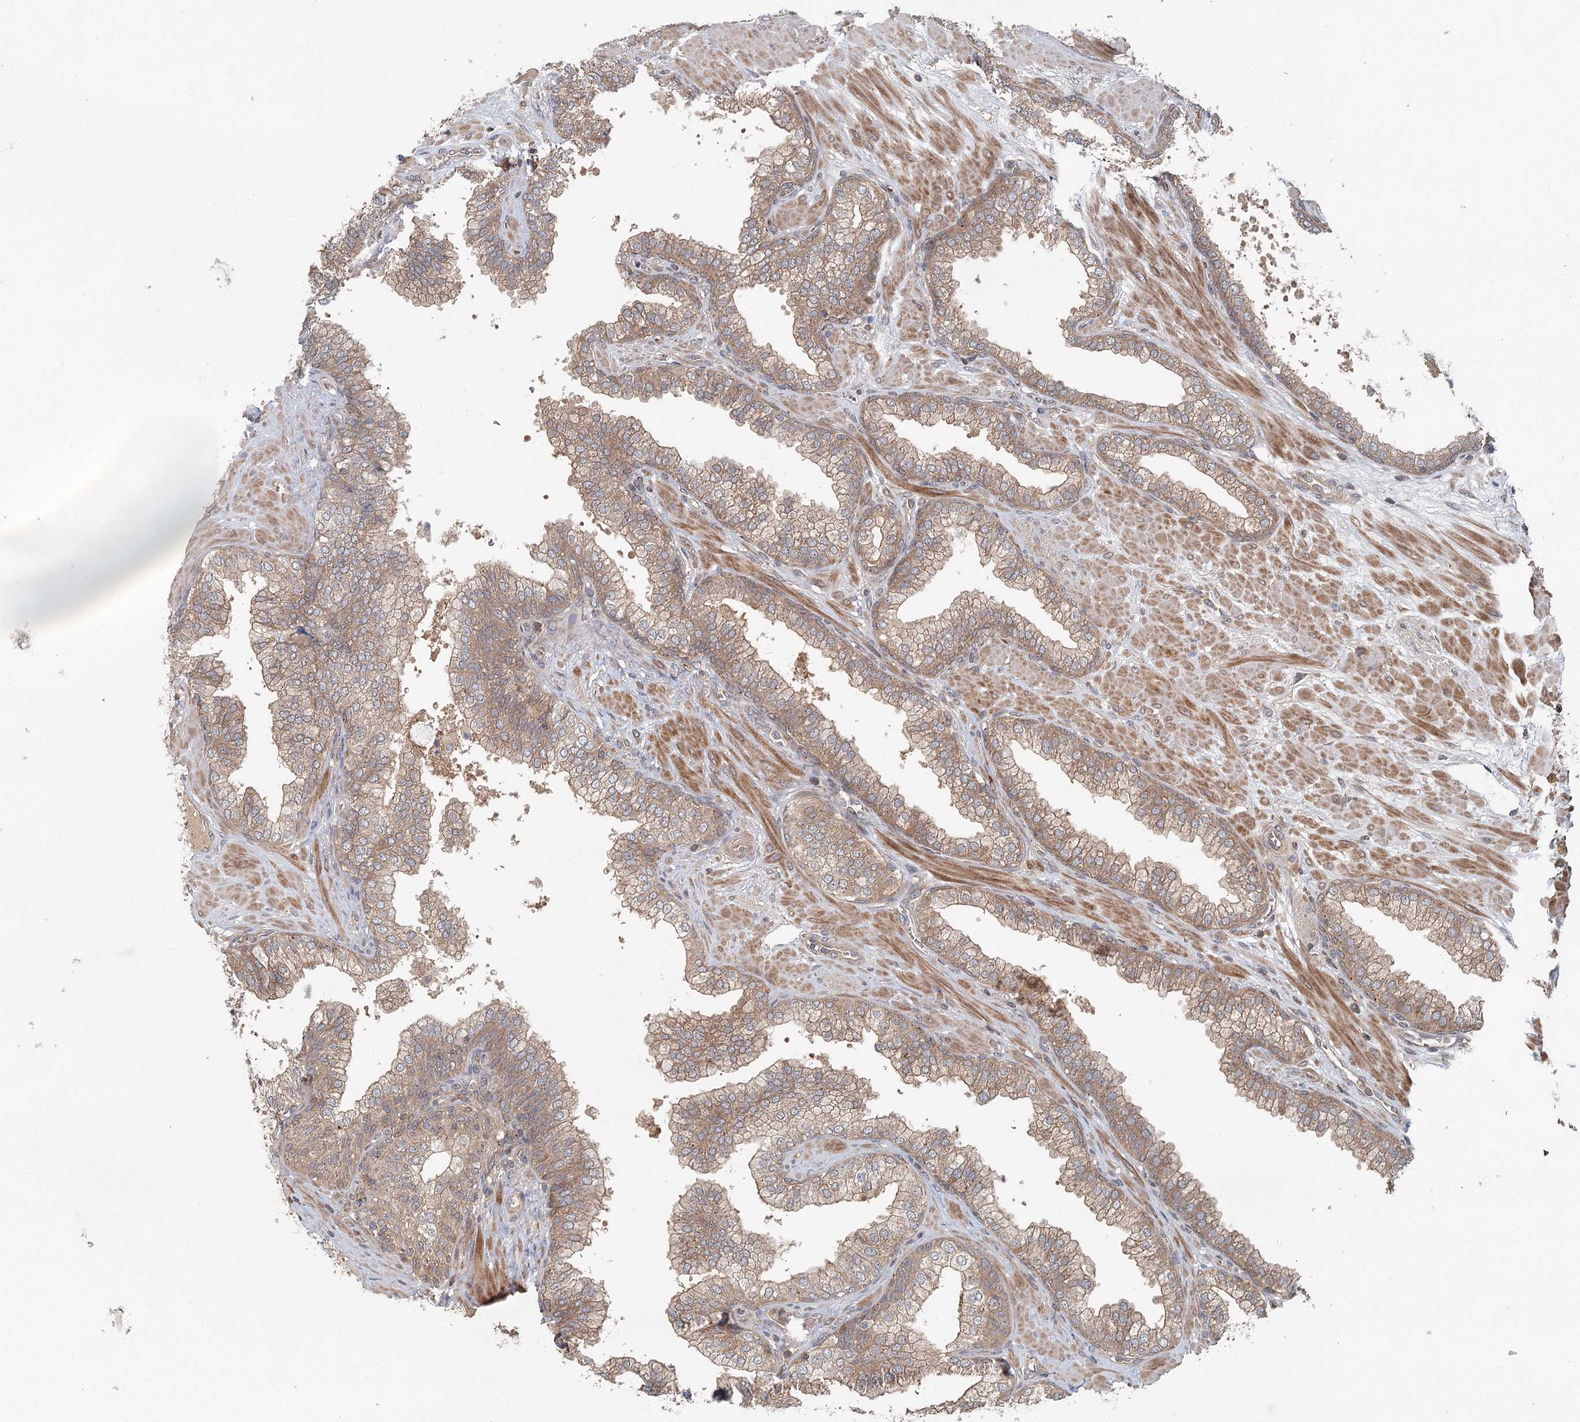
{"staining": {"intensity": "moderate", "quantity": ">75%", "location": "cytoplasmic/membranous"}, "tissue": "prostate", "cell_type": "Glandular cells", "image_type": "normal", "snomed": [{"axis": "morphology", "description": "Normal tissue, NOS"}, {"axis": "topography", "description": "Prostate"}], "caption": "Protein expression analysis of normal human prostate reveals moderate cytoplasmic/membranous positivity in about >75% of glandular cells. The protein is shown in brown color, while the nuclei are stained blue.", "gene": "ENSG00000273217", "patient": {"sex": "male", "age": 60}}